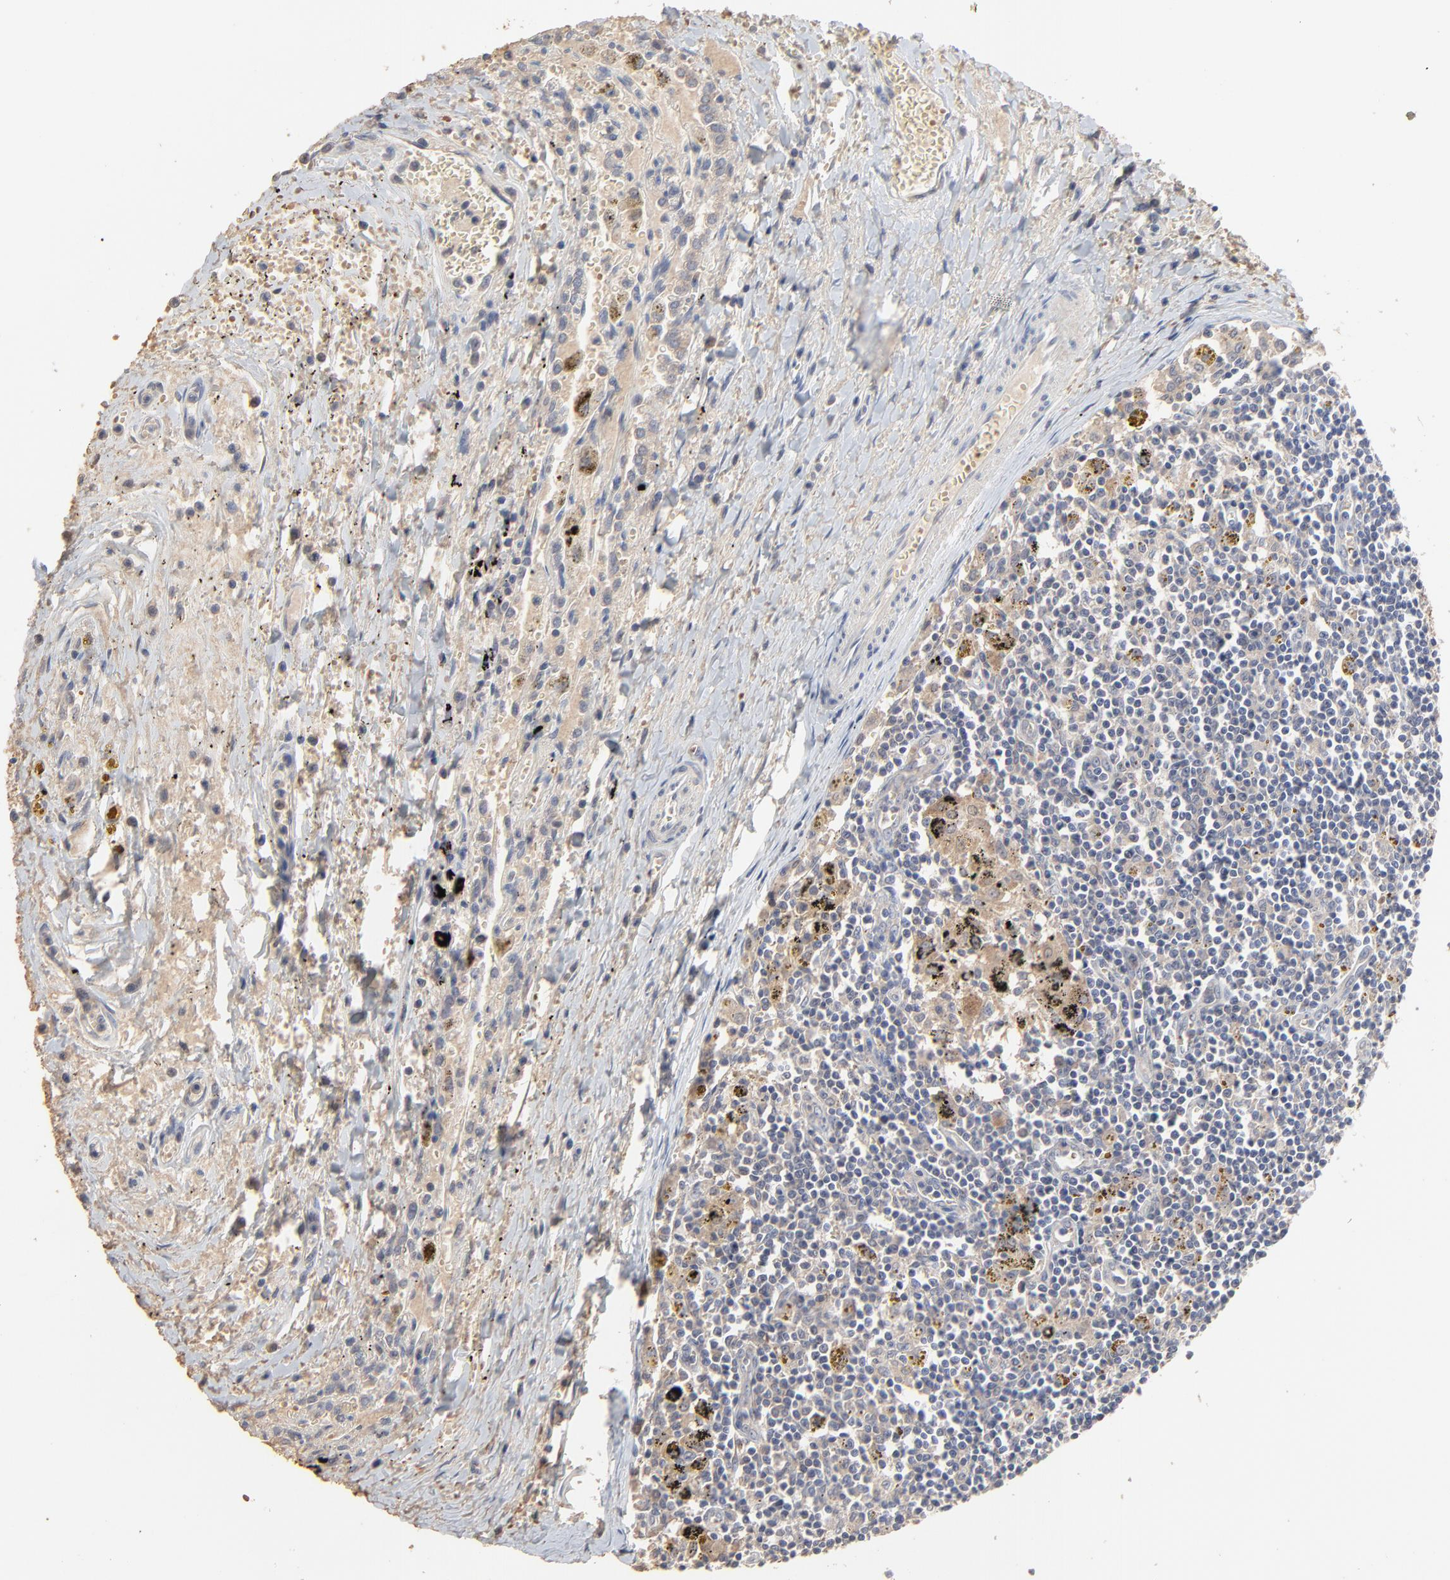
{"staining": {"intensity": "weak", "quantity": ">75%", "location": "cytoplasmic/membranous"}, "tissue": "carcinoid", "cell_type": "Tumor cells", "image_type": "cancer", "snomed": [{"axis": "morphology", "description": "Carcinoid, malignant, NOS"}, {"axis": "topography", "description": "Bronchus"}], "caption": "The micrograph exhibits staining of malignant carcinoid, revealing weak cytoplasmic/membranous protein staining (brown color) within tumor cells.", "gene": "FANCB", "patient": {"sex": "male", "age": 55}}